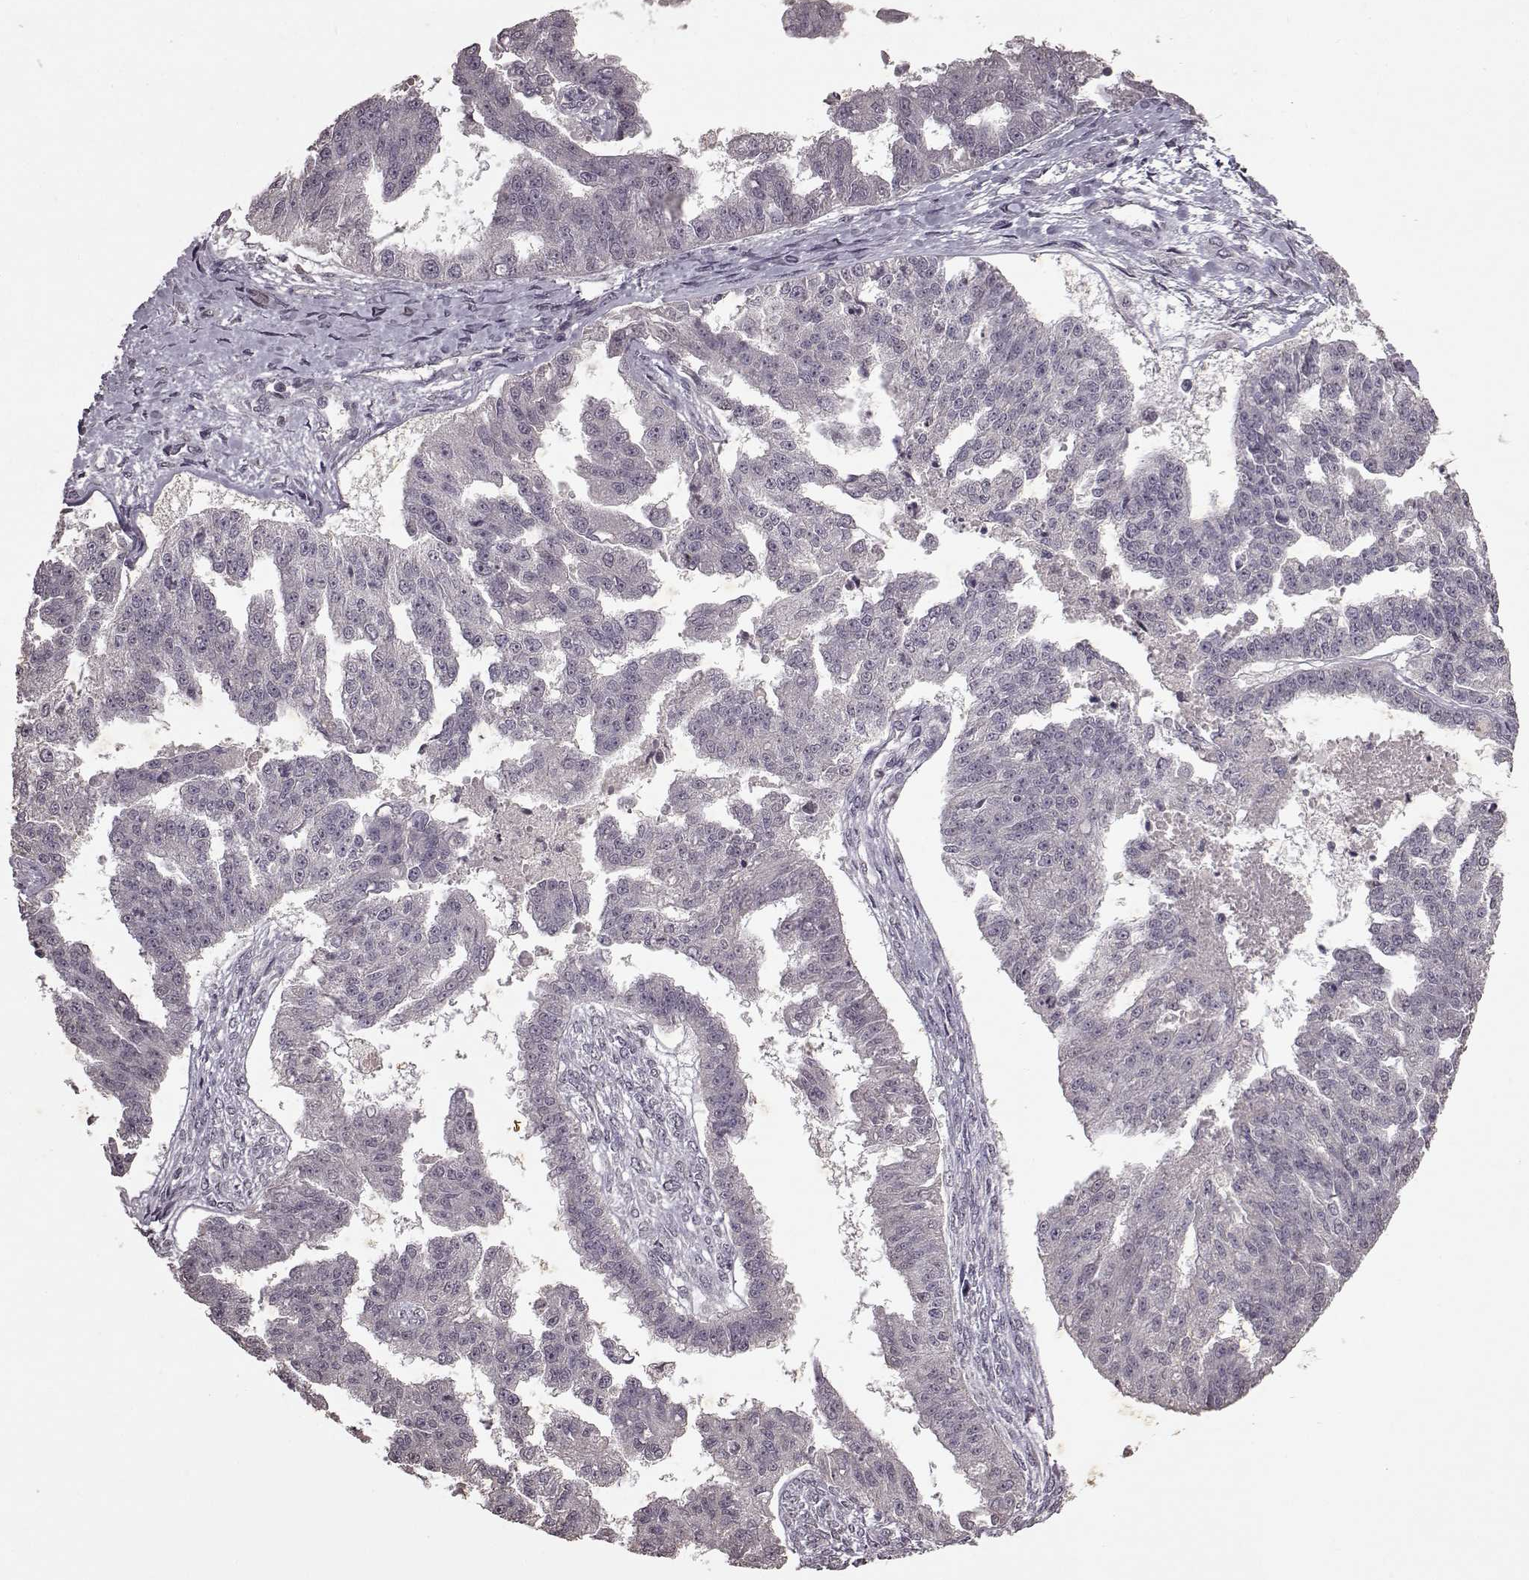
{"staining": {"intensity": "negative", "quantity": "none", "location": "none"}, "tissue": "ovarian cancer", "cell_type": "Tumor cells", "image_type": "cancer", "snomed": [{"axis": "morphology", "description": "Cystadenocarcinoma, serous, NOS"}, {"axis": "topography", "description": "Ovary"}], "caption": "A high-resolution histopathology image shows IHC staining of ovarian serous cystadenocarcinoma, which shows no significant positivity in tumor cells. (Stains: DAB (3,3'-diaminobenzidine) IHC with hematoxylin counter stain, Microscopy: brightfield microscopy at high magnification).", "gene": "LHB", "patient": {"sex": "female", "age": 58}}